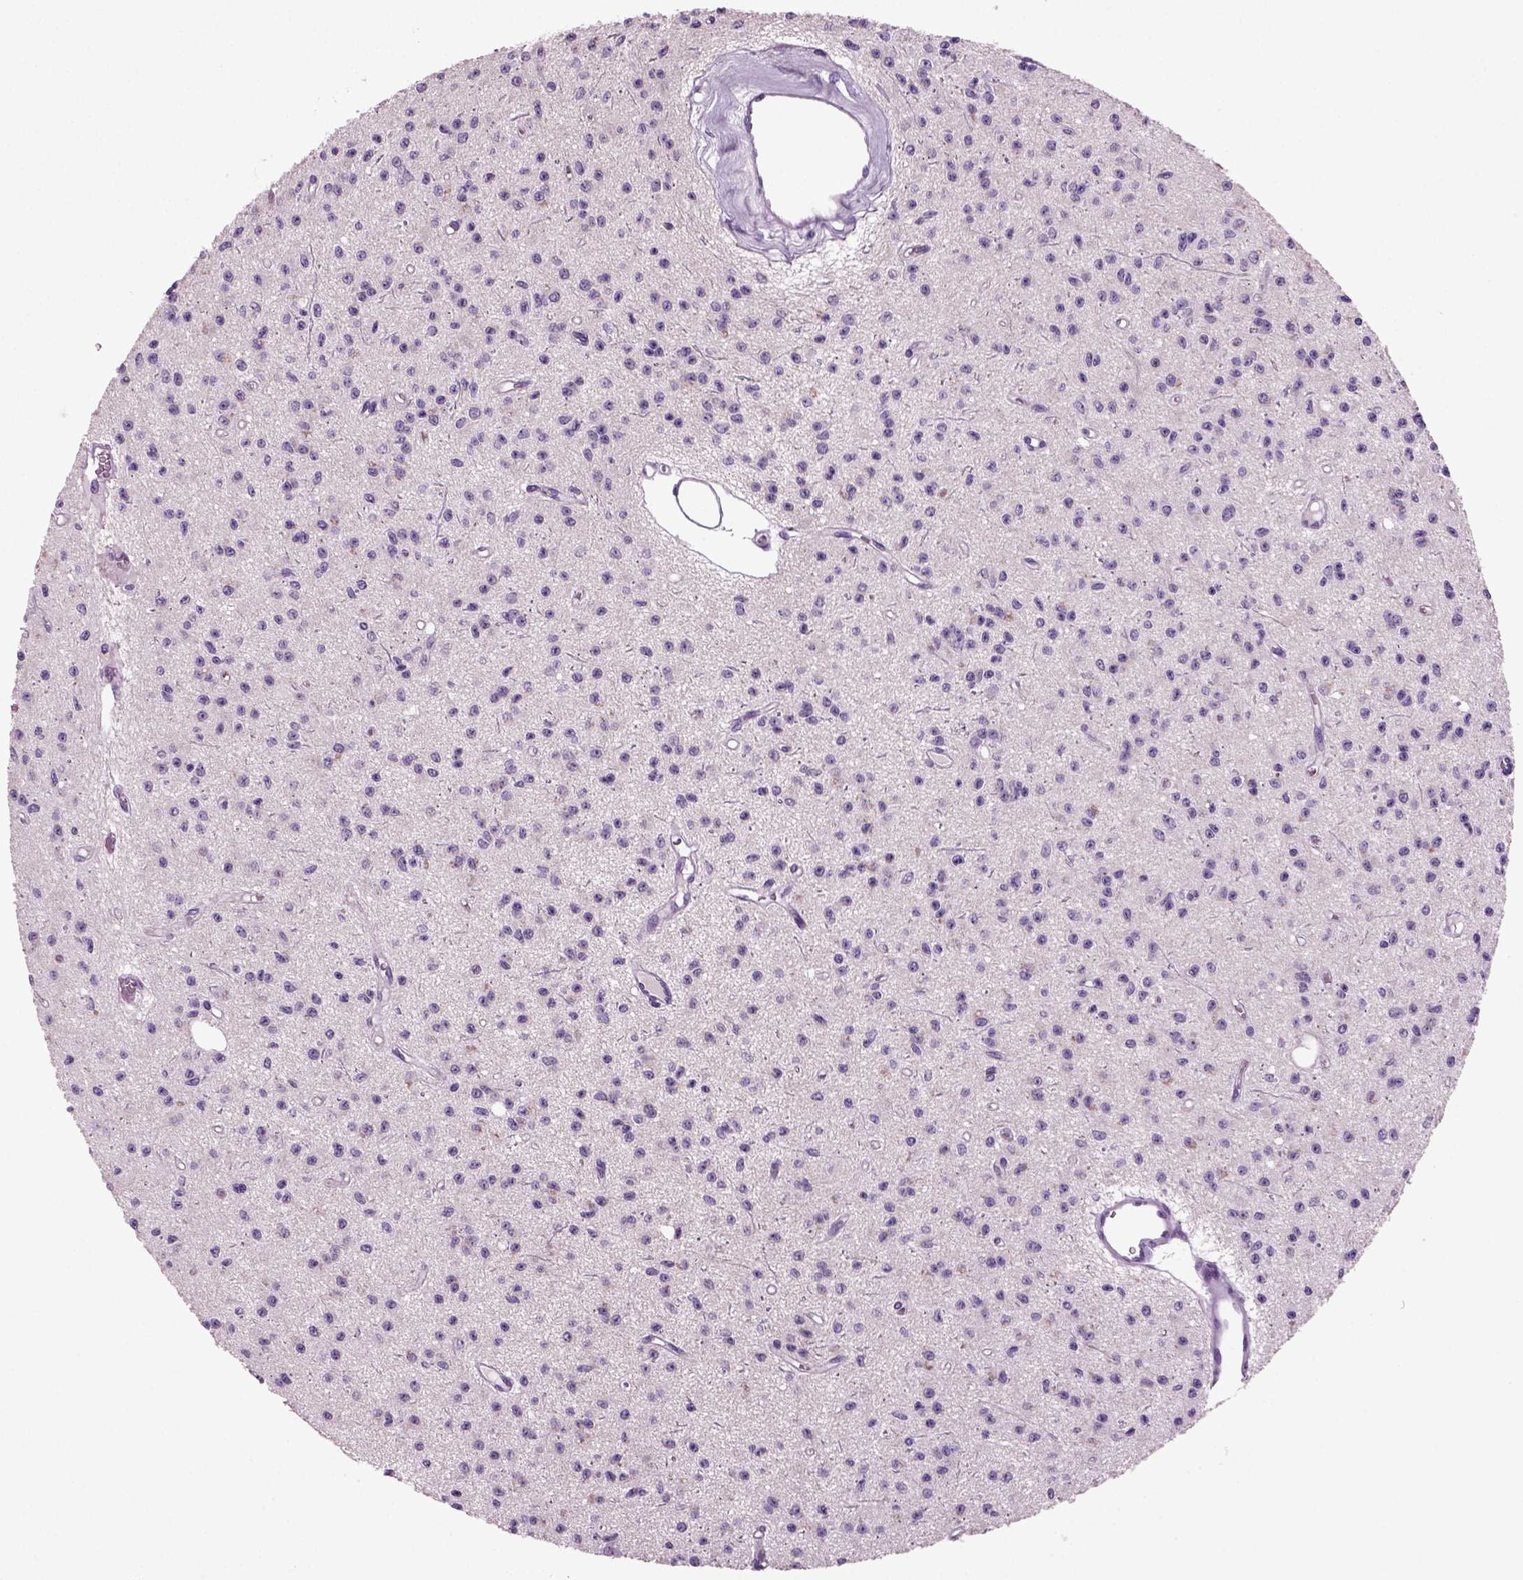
{"staining": {"intensity": "negative", "quantity": "none", "location": "none"}, "tissue": "glioma", "cell_type": "Tumor cells", "image_type": "cancer", "snomed": [{"axis": "morphology", "description": "Glioma, malignant, Low grade"}, {"axis": "topography", "description": "Brain"}], "caption": "A high-resolution photomicrograph shows immunohistochemistry staining of glioma, which demonstrates no significant staining in tumor cells. (Brightfield microscopy of DAB IHC at high magnification).", "gene": "COL9A2", "patient": {"sex": "female", "age": 45}}